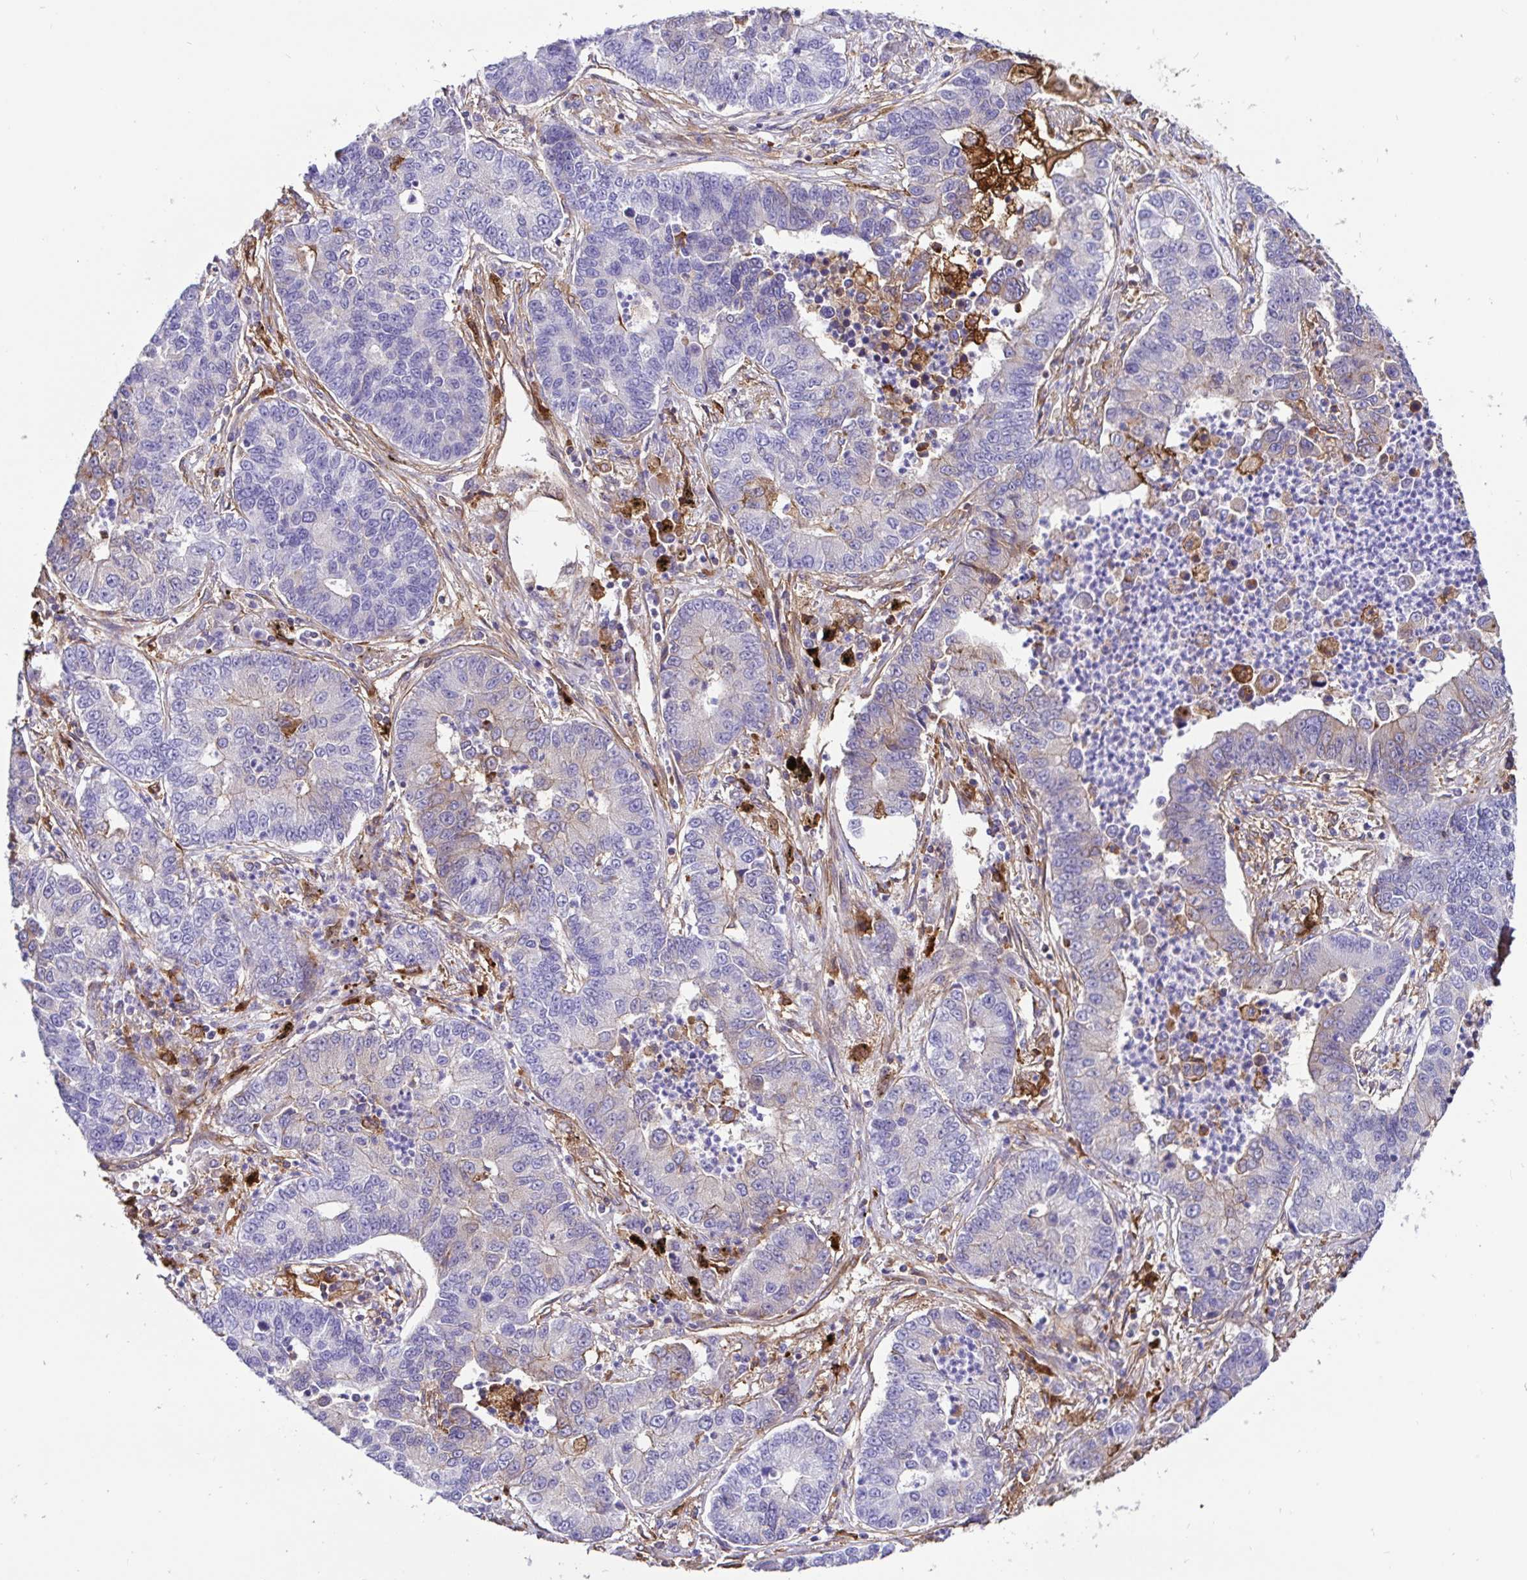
{"staining": {"intensity": "negative", "quantity": "none", "location": "none"}, "tissue": "lung cancer", "cell_type": "Tumor cells", "image_type": "cancer", "snomed": [{"axis": "morphology", "description": "Adenocarcinoma, NOS"}, {"axis": "topography", "description": "Lung"}], "caption": "Immunohistochemistry (IHC) histopathology image of neoplastic tissue: human lung cancer (adenocarcinoma) stained with DAB (3,3'-diaminobenzidine) exhibits no significant protein expression in tumor cells.", "gene": "ANXA2", "patient": {"sex": "female", "age": 57}}